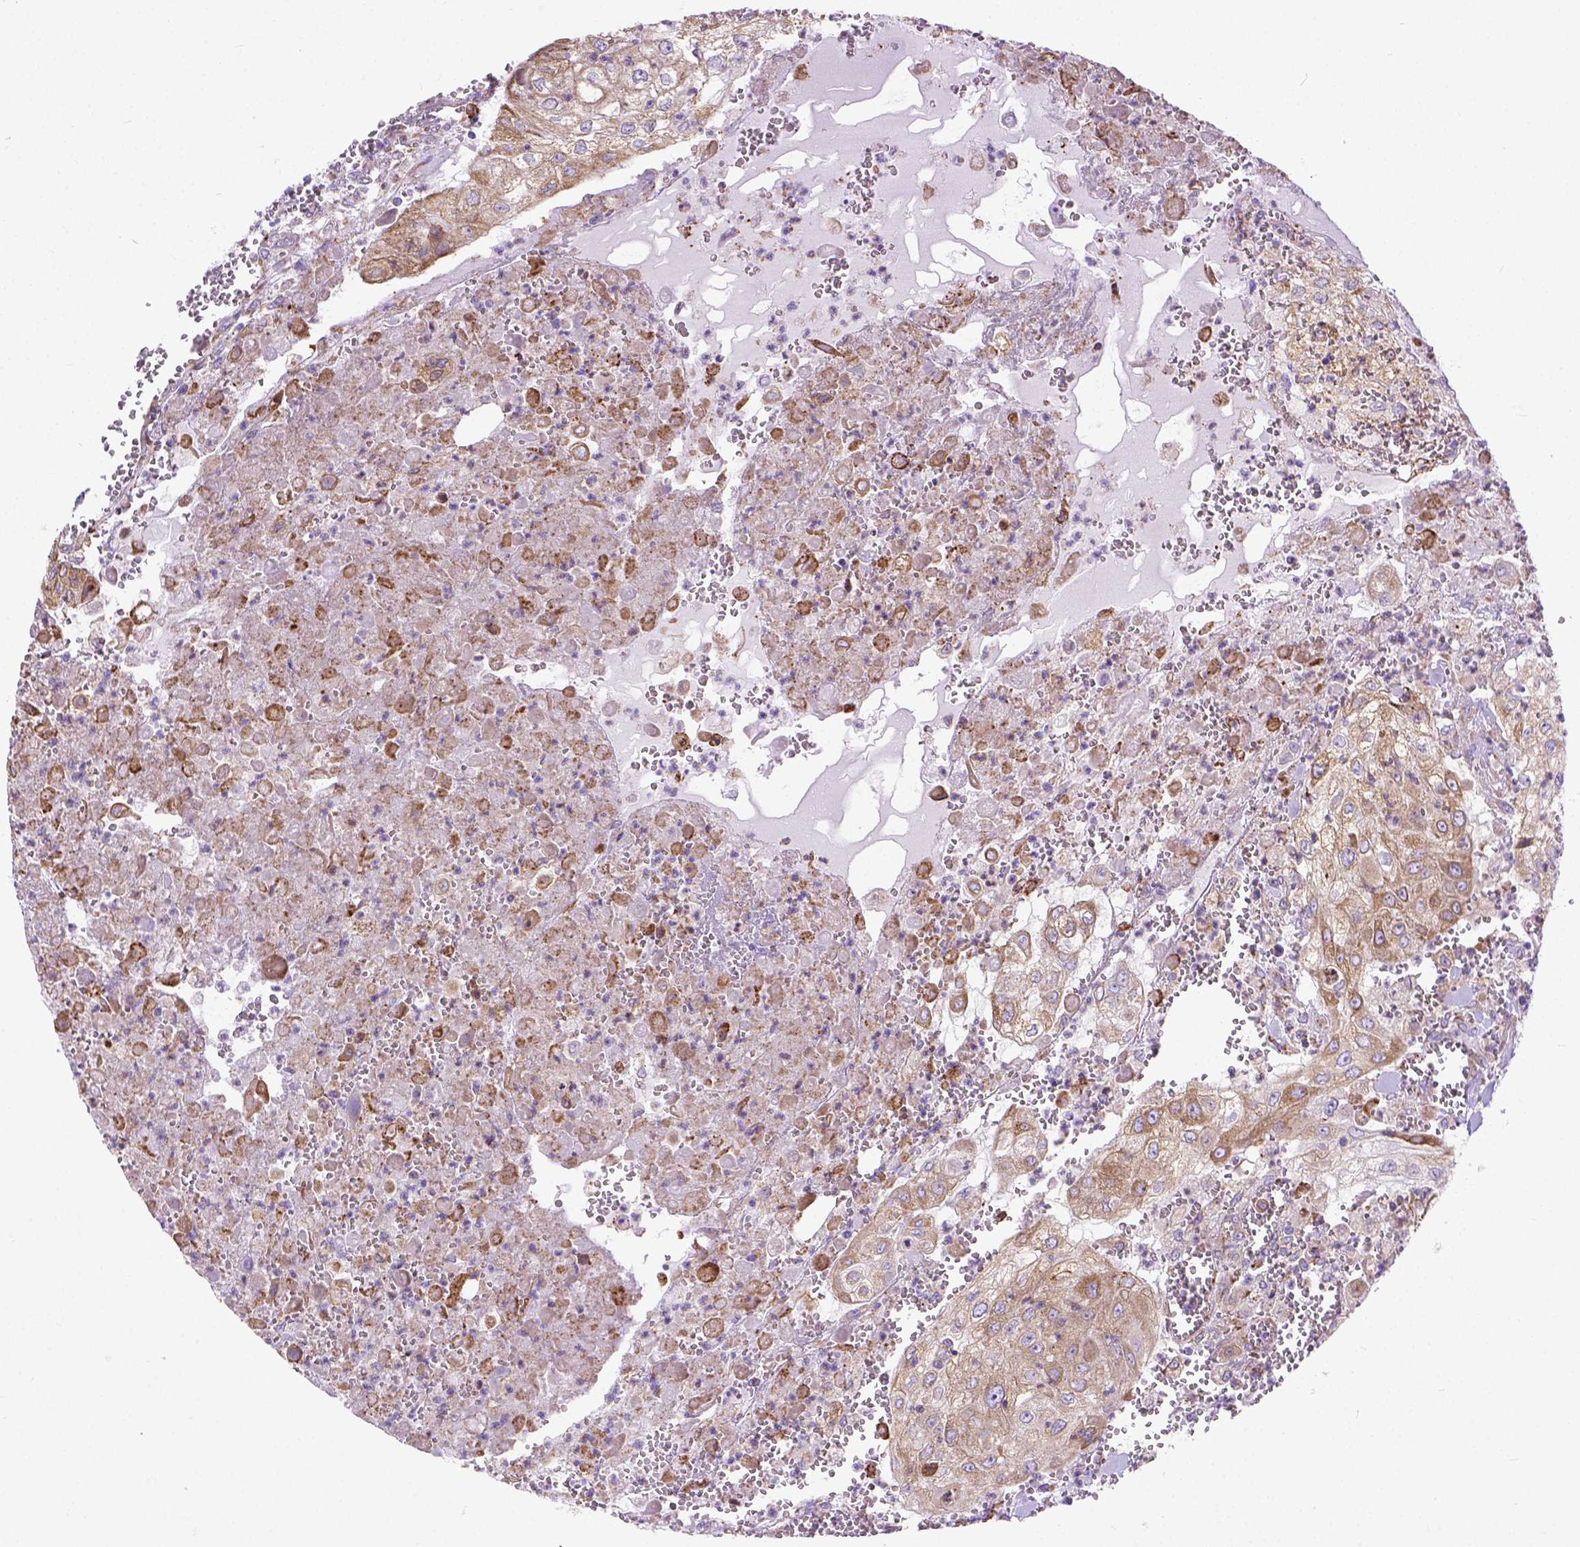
{"staining": {"intensity": "moderate", "quantity": ">75%", "location": "cytoplasmic/membranous"}, "tissue": "urothelial cancer", "cell_type": "Tumor cells", "image_type": "cancer", "snomed": [{"axis": "morphology", "description": "Urothelial carcinoma, High grade"}, {"axis": "topography", "description": "Urinary bladder"}], "caption": "Approximately >75% of tumor cells in human urothelial cancer show moderate cytoplasmic/membranous protein expression as visualized by brown immunohistochemical staining.", "gene": "PLK4", "patient": {"sex": "male", "age": 62}}